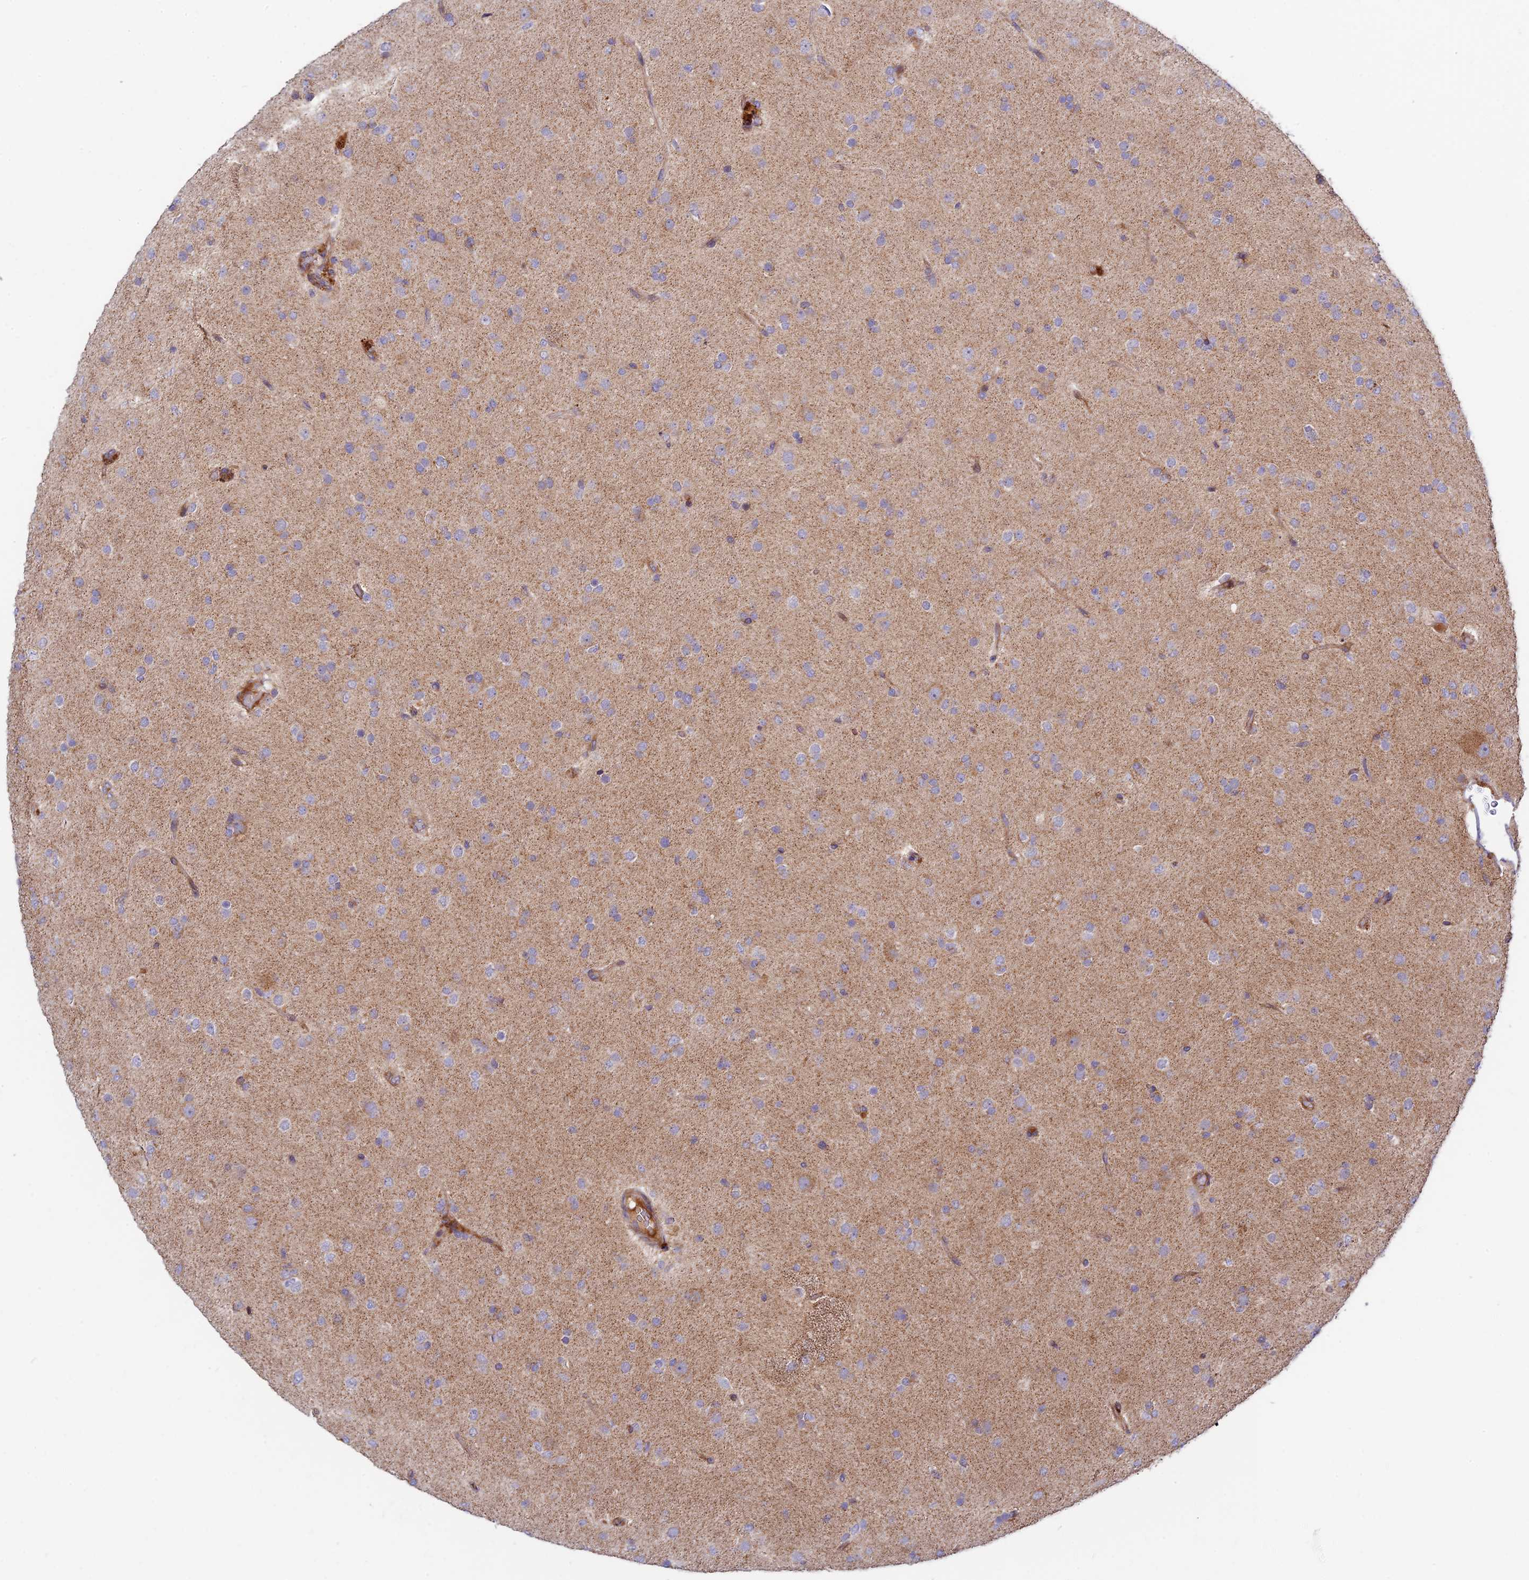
{"staining": {"intensity": "weak", "quantity": "<25%", "location": "cytoplasmic/membranous"}, "tissue": "glioma", "cell_type": "Tumor cells", "image_type": "cancer", "snomed": [{"axis": "morphology", "description": "Glioma, malignant, Low grade"}, {"axis": "topography", "description": "Brain"}], "caption": "High magnification brightfield microscopy of glioma stained with DAB (brown) and counterstained with hematoxylin (blue): tumor cells show no significant positivity. (DAB (3,3'-diaminobenzidine) IHC with hematoxylin counter stain).", "gene": "FUOM", "patient": {"sex": "male", "age": 65}}